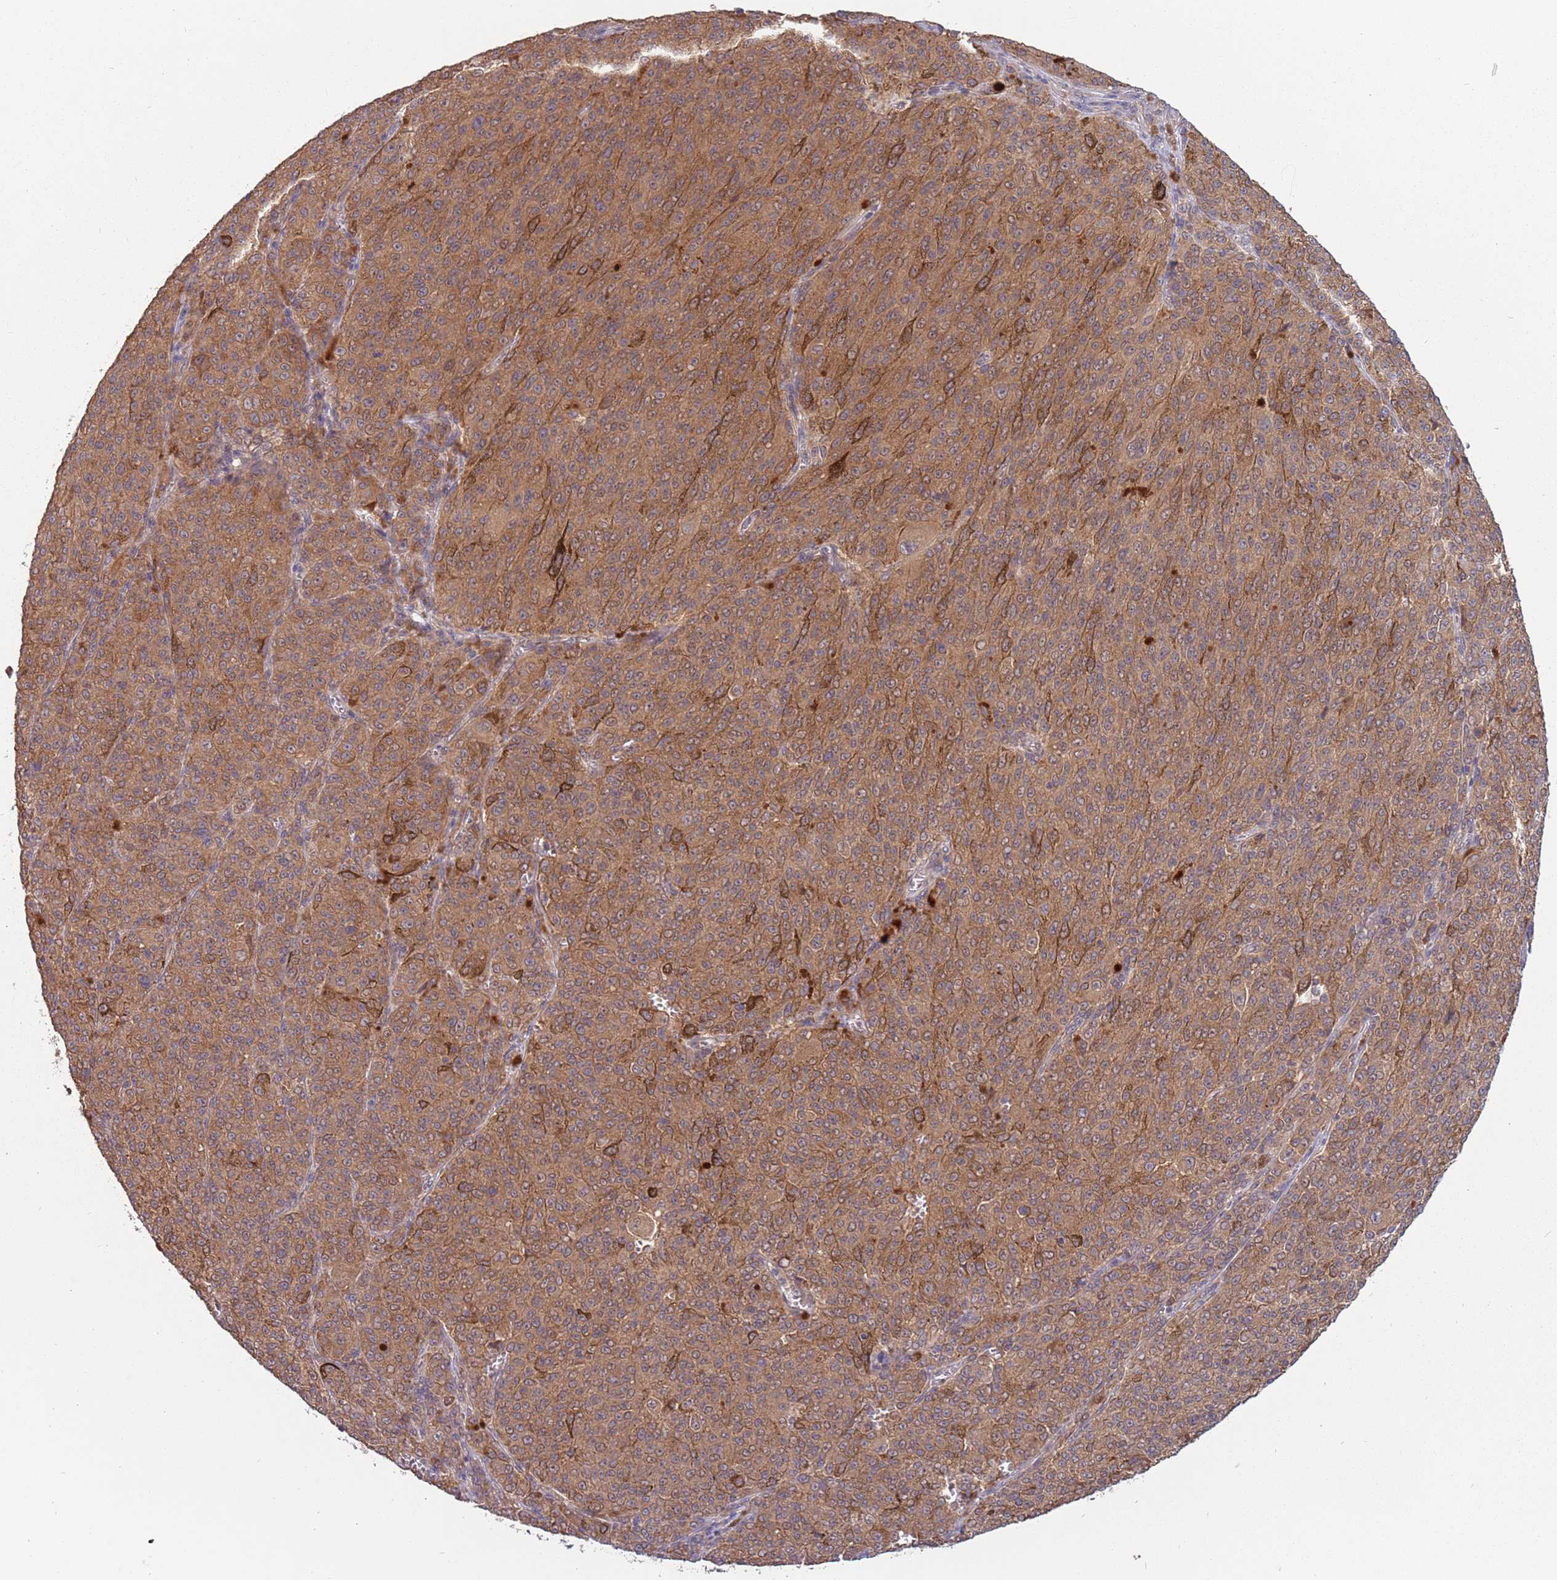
{"staining": {"intensity": "moderate", "quantity": ">75%", "location": "cytoplasmic/membranous"}, "tissue": "melanoma", "cell_type": "Tumor cells", "image_type": "cancer", "snomed": [{"axis": "morphology", "description": "Malignant melanoma, NOS"}, {"axis": "topography", "description": "Skin"}], "caption": "About >75% of tumor cells in human melanoma show moderate cytoplasmic/membranous protein expression as visualized by brown immunohistochemical staining.", "gene": "USP32", "patient": {"sex": "female", "age": 52}}